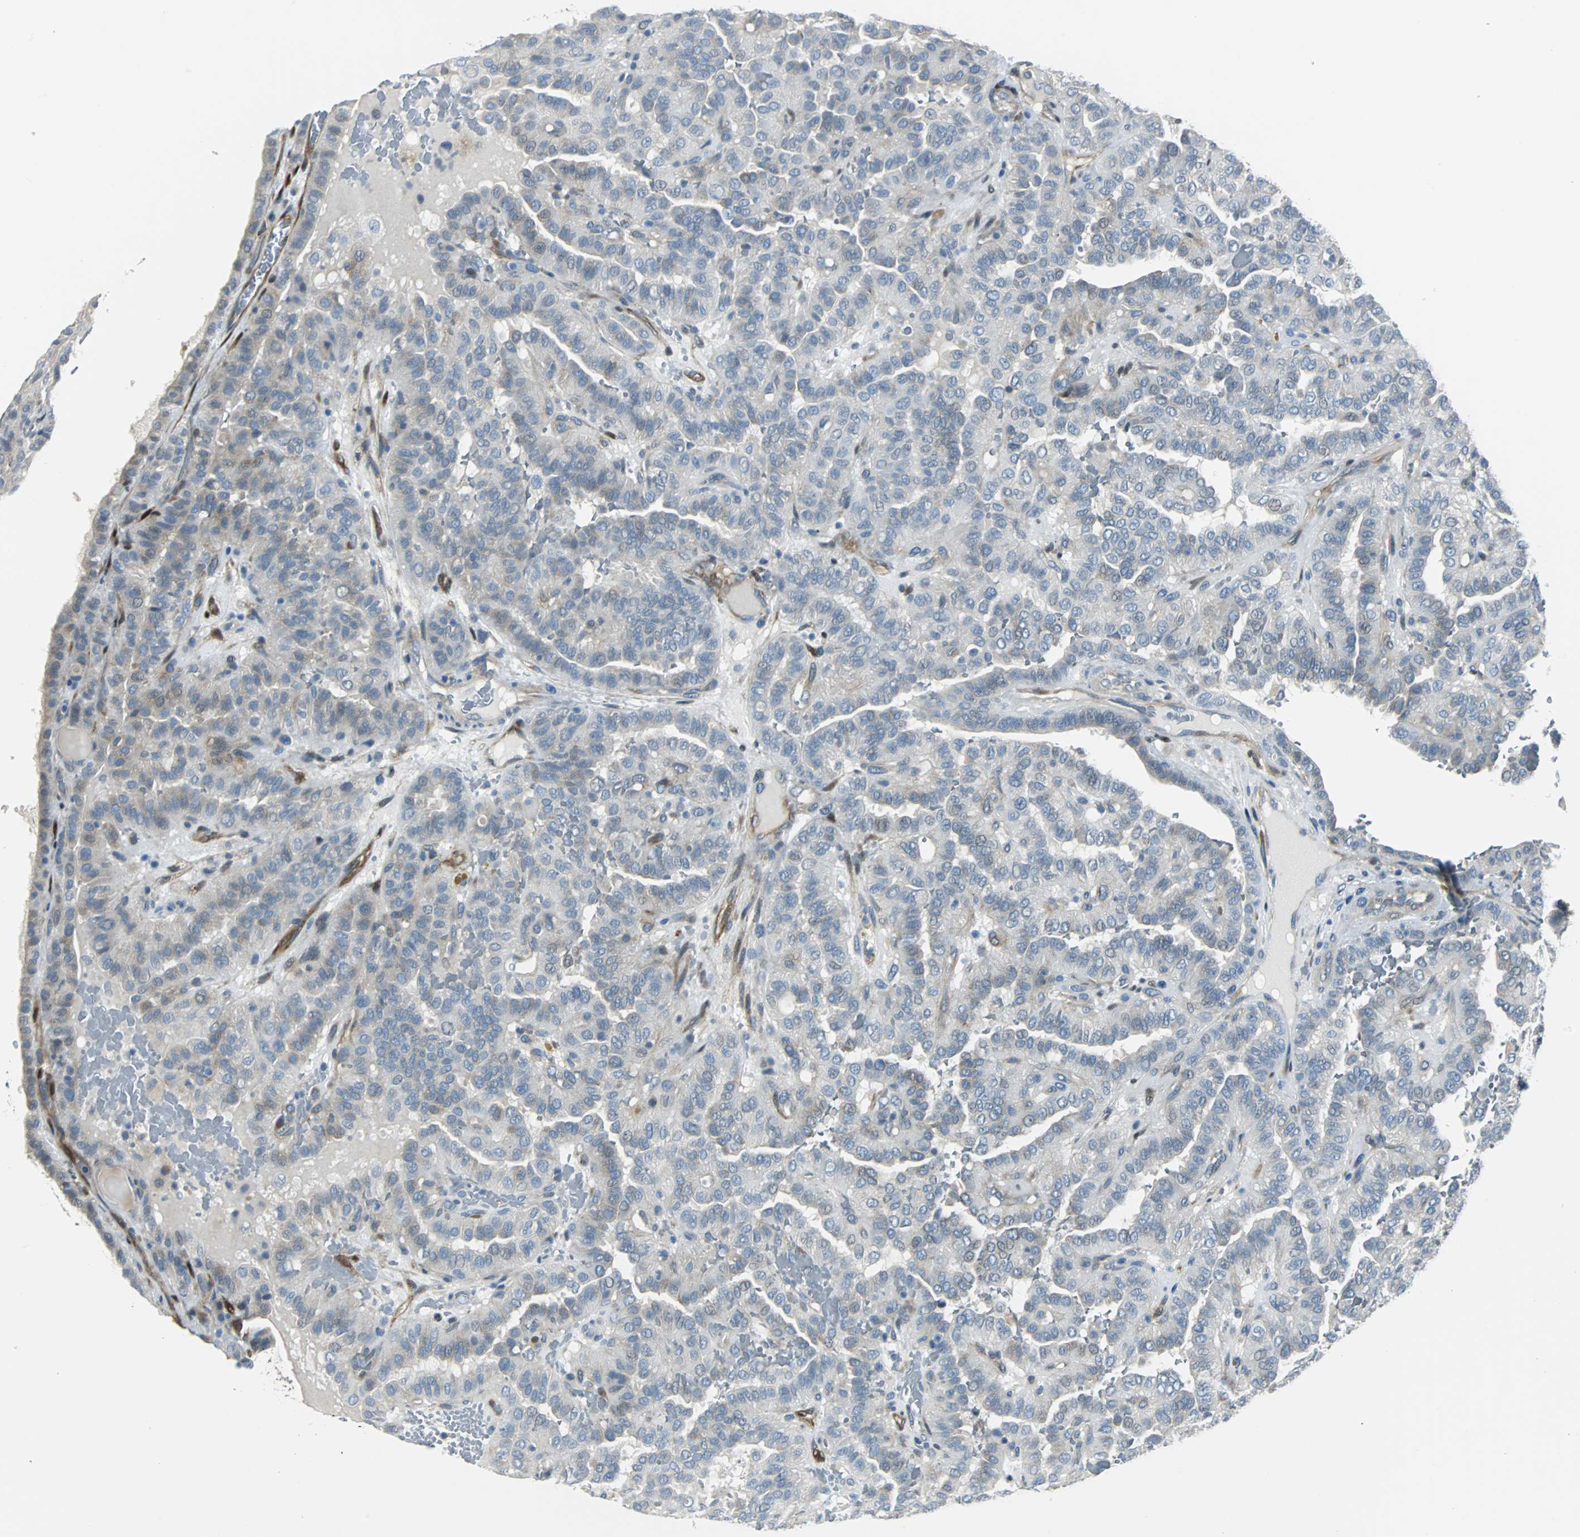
{"staining": {"intensity": "weak", "quantity": "<25%", "location": "cytoplasmic/membranous"}, "tissue": "thyroid cancer", "cell_type": "Tumor cells", "image_type": "cancer", "snomed": [{"axis": "morphology", "description": "Papillary adenocarcinoma, NOS"}, {"axis": "topography", "description": "Thyroid gland"}], "caption": "Immunohistochemistry micrograph of neoplastic tissue: human papillary adenocarcinoma (thyroid) stained with DAB (3,3'-diaminobenzidine) shows no significant protein positivity in tumor cells. Brightfield microscopy of immunohistochemistry stained with DAB (brown) and hematoxylin (blue), captured at high magnification.", "gene": "FHL2", "patient": {"sex": "male", "age": 77}}